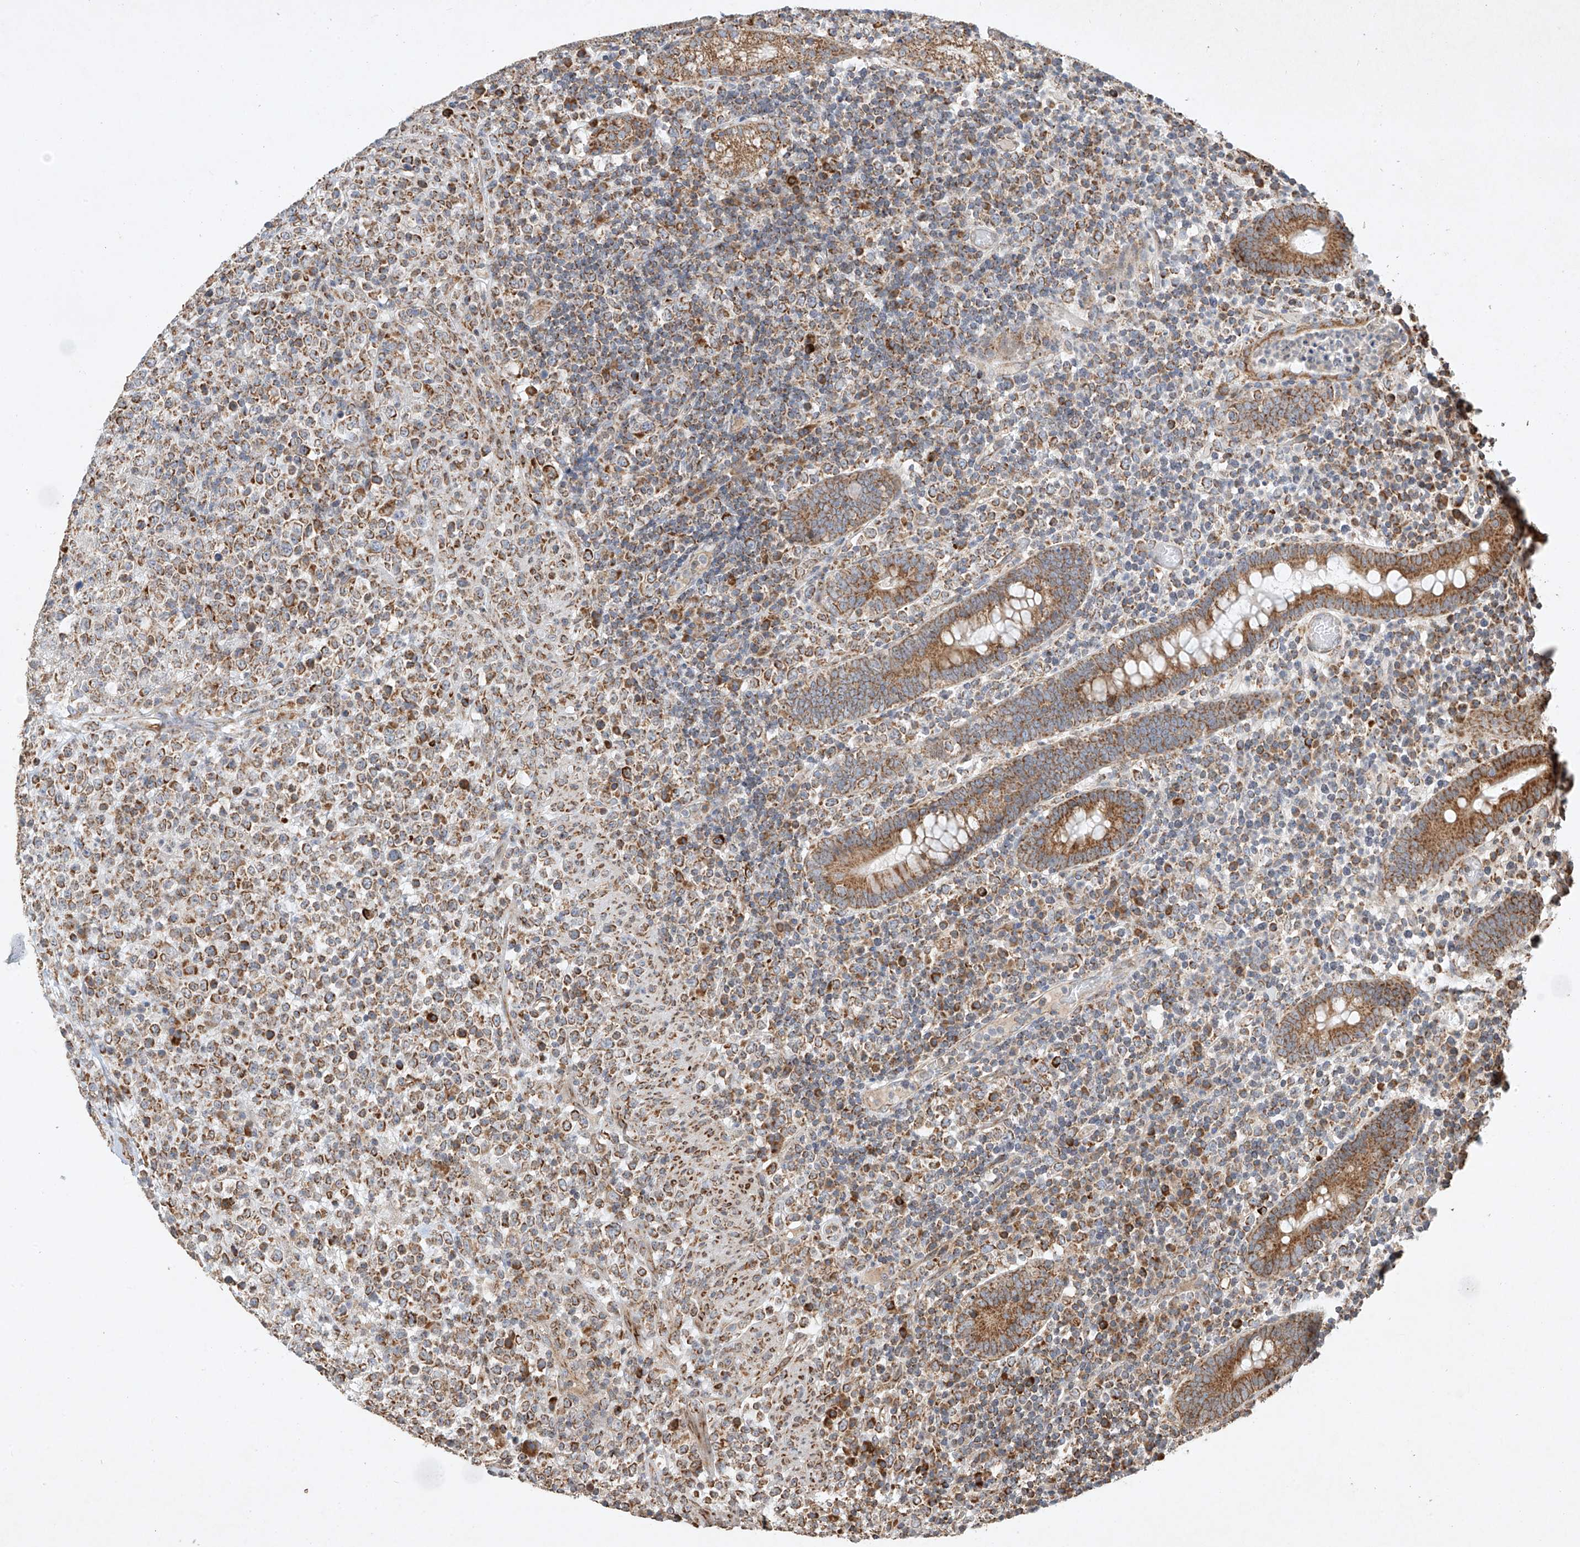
{"staining": {"intensity": "moderate", "quantity": ">75%", "location": "cytoplasmic/membranous"}, "tissue": "lymphoma", "cell_type": "Tumor cells", "image_type": "cancer", "snomed": [{"axis": "morphology", "description": "Malignant lymphoma, non-Hodgkin's type, High grade"}, {"axis": "topography", "description": "Colon"}], "caption": "Lymphoma stained for a protein (brown) demonstrates moderate cytoplasmic/membranous positive expression in approximately >75% of tumor cells.", "gene": "SEMA3B", "patient": {"sex": "female", "age": 53}}